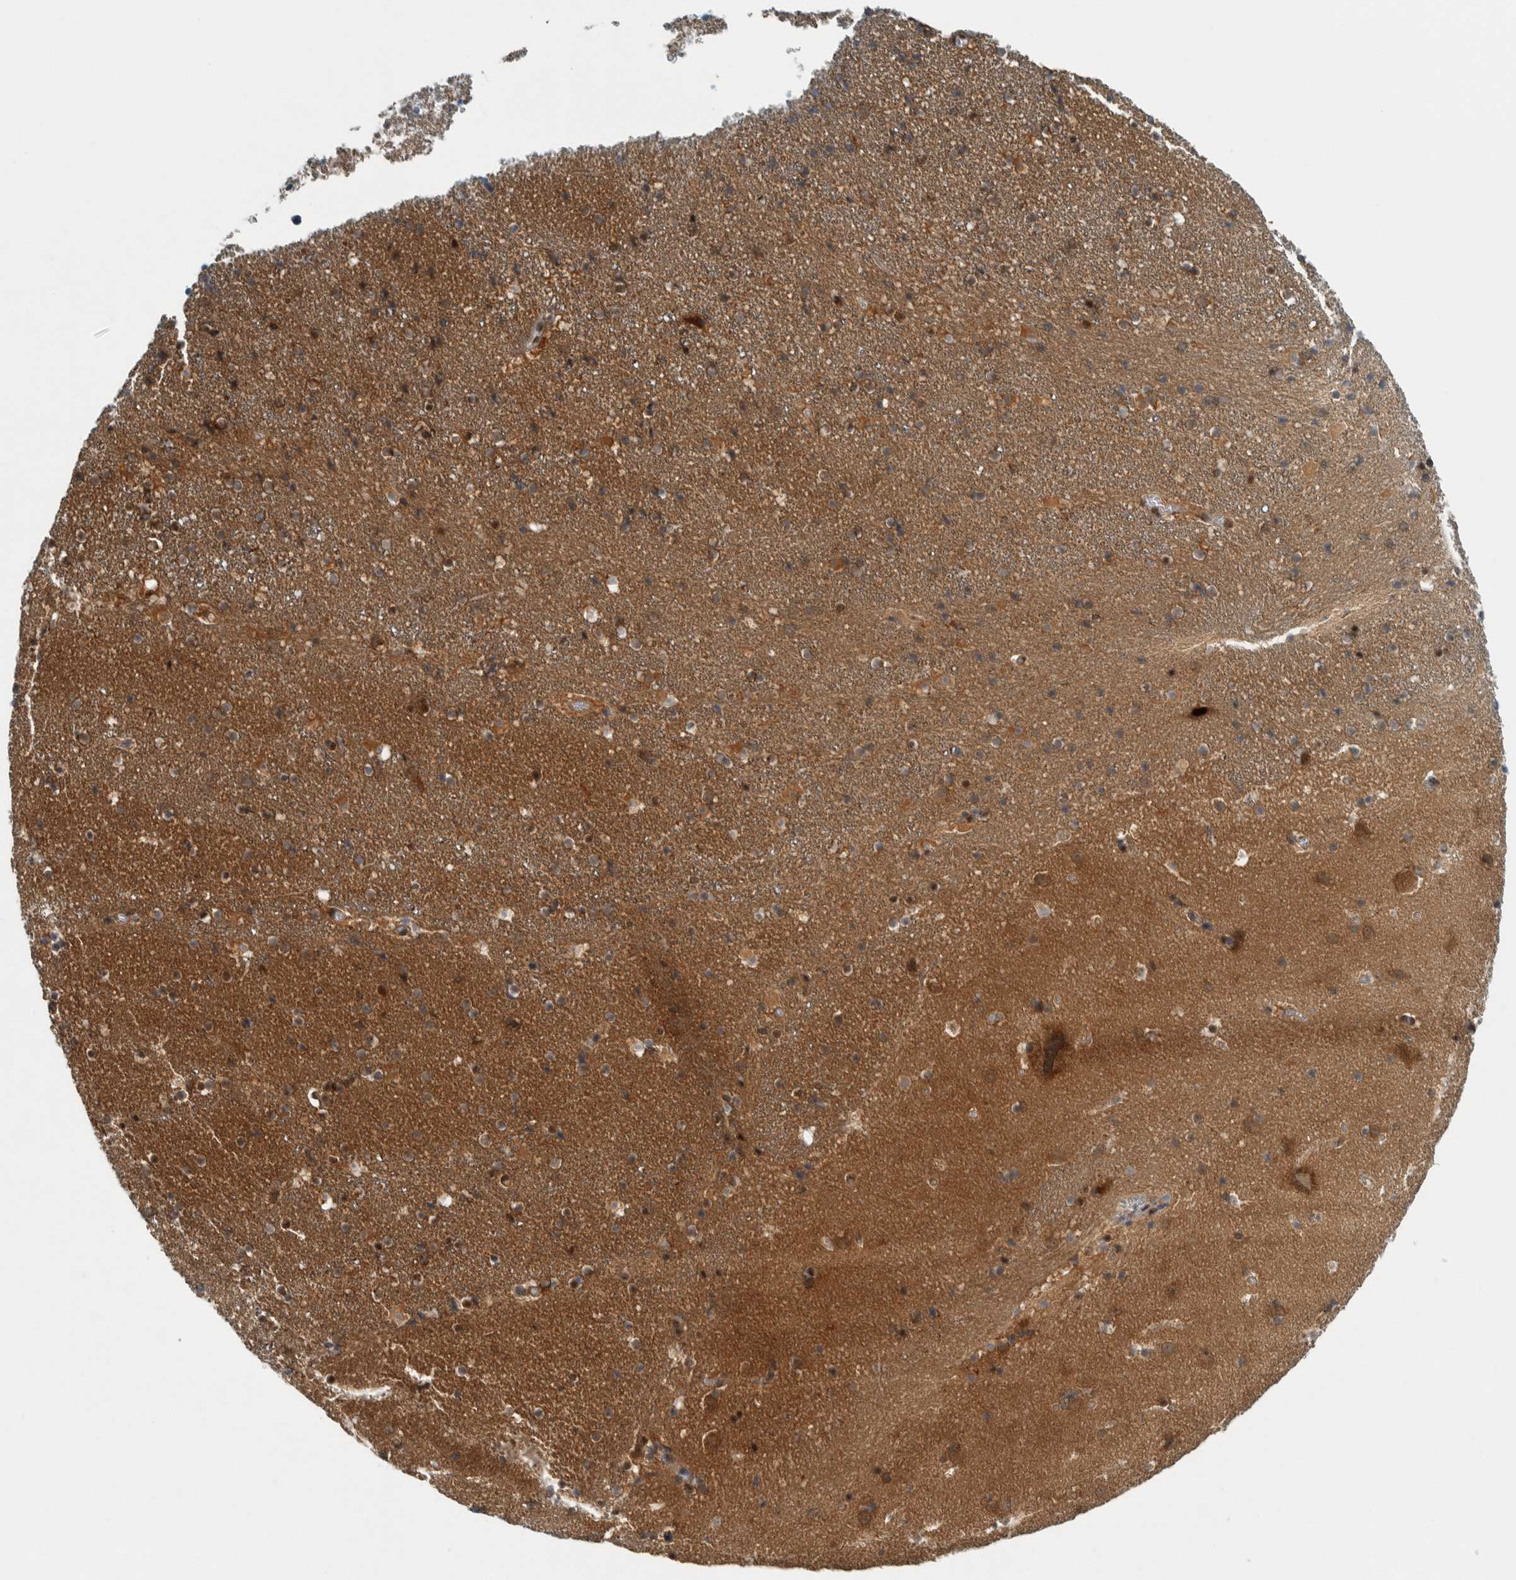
{"staining": {"intensity": "moderate", "quantity": "25%-75%", "location": "nuclear"}, "tissue": "caudate", "cell_type": "Glial cells", "image_type": "normal", "snomed": [{"axis": "morphology", "description": "Normal tissue, NOS"}, {"axis": "topography", "description": "Lateral ventricle wall"}], "caption": "Brown immunohistochemical staining in normal human caudate shows moderate nuclear expression in approximately 25%-75% of glial cells. The protein is shown in brown color, while the nuclei are stained blue.", "gene": "COPS3", "patient": {"sex": "male", "age": 45}}